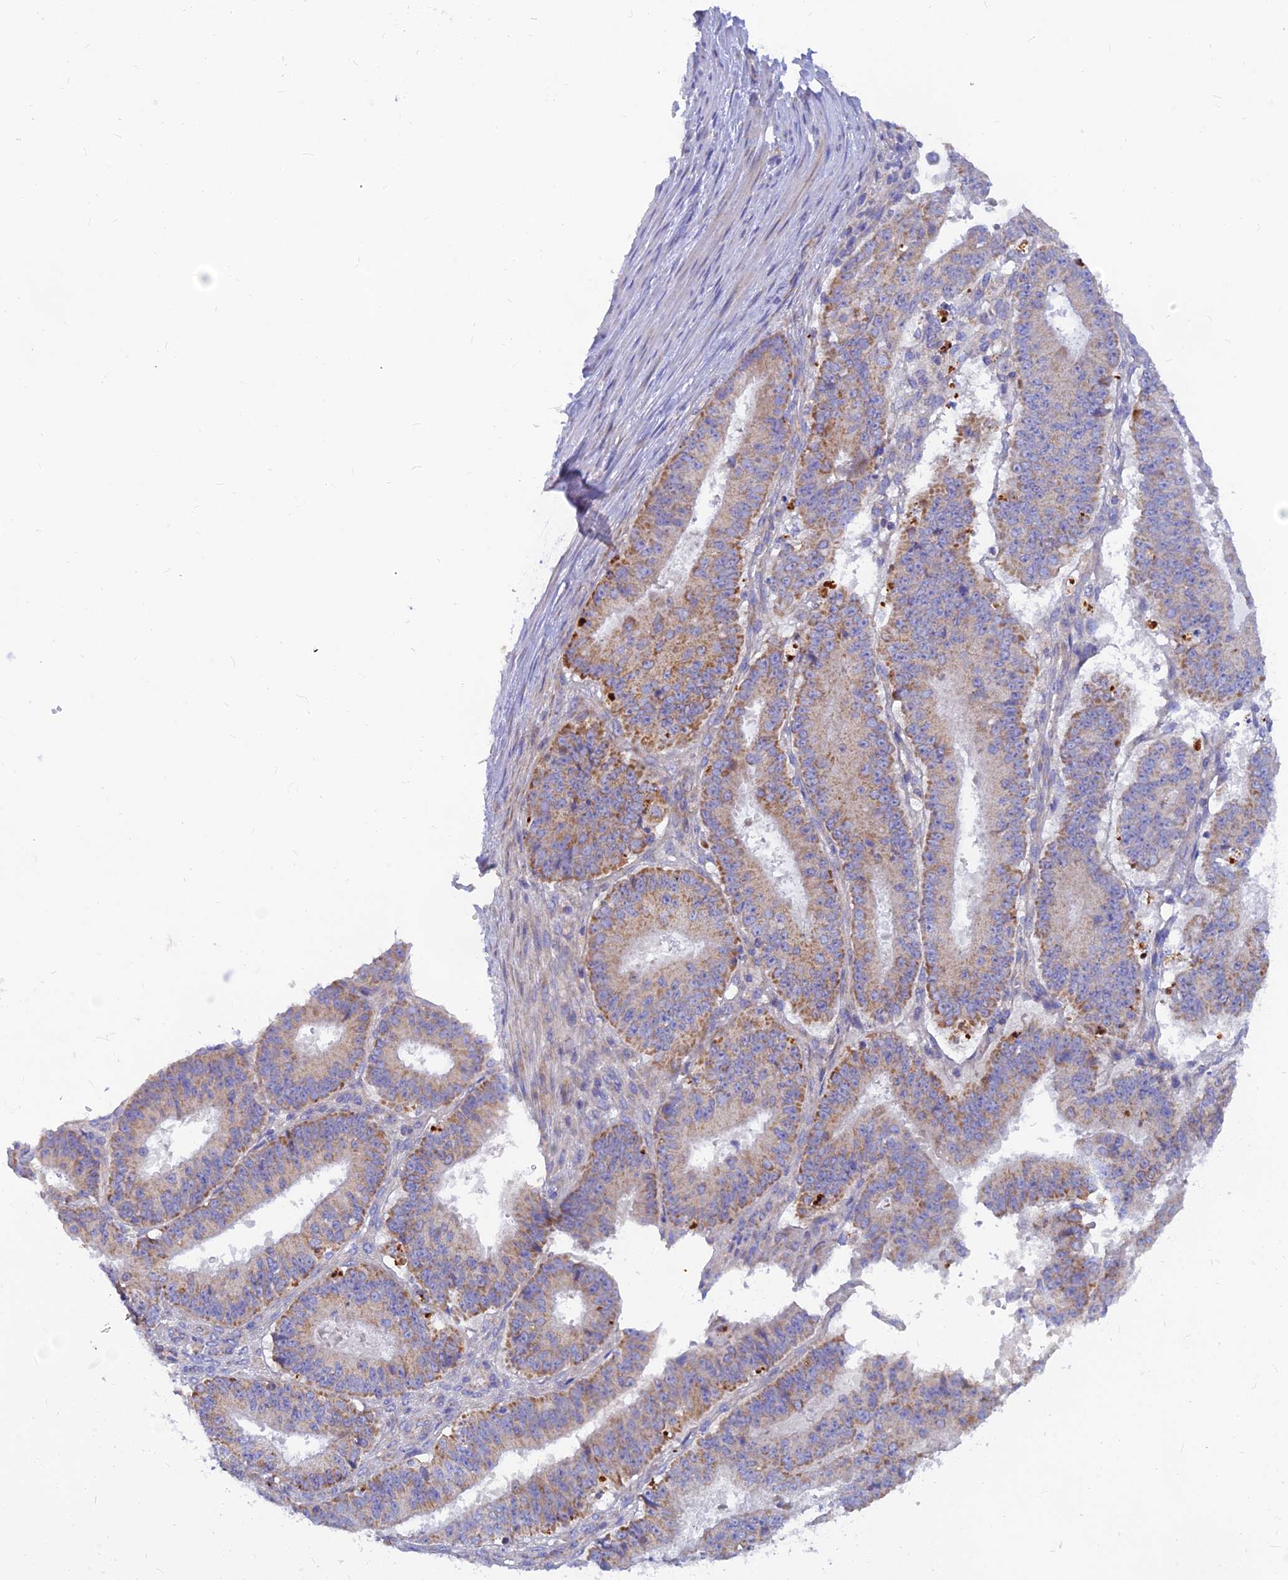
{"staining": {"intensity": "moderate", "quantity": "25%-75%", "location": "cytoplasmic/membranous"}, "tissue": "ovarian cancer", "cell_type": "Tumor cells", "image_type": "cancer", "snomed": [{"axis": "morphology", "description": "Carcinoma, endometroid"}, {"axis": "topography", "description": "Appendix"}, {"axis": "topography", "description": "Ovary"}], "caption": "This micrograph reveals immunohistochemistry (IHC) staining of endometroid carcinoma (ovarian), with medium moderate cytoplasmic/membranous staining in about 25%-75% of tumor cells.", "gene": "TMEM30B", "patient": {"sex": "female", "age": 42}}